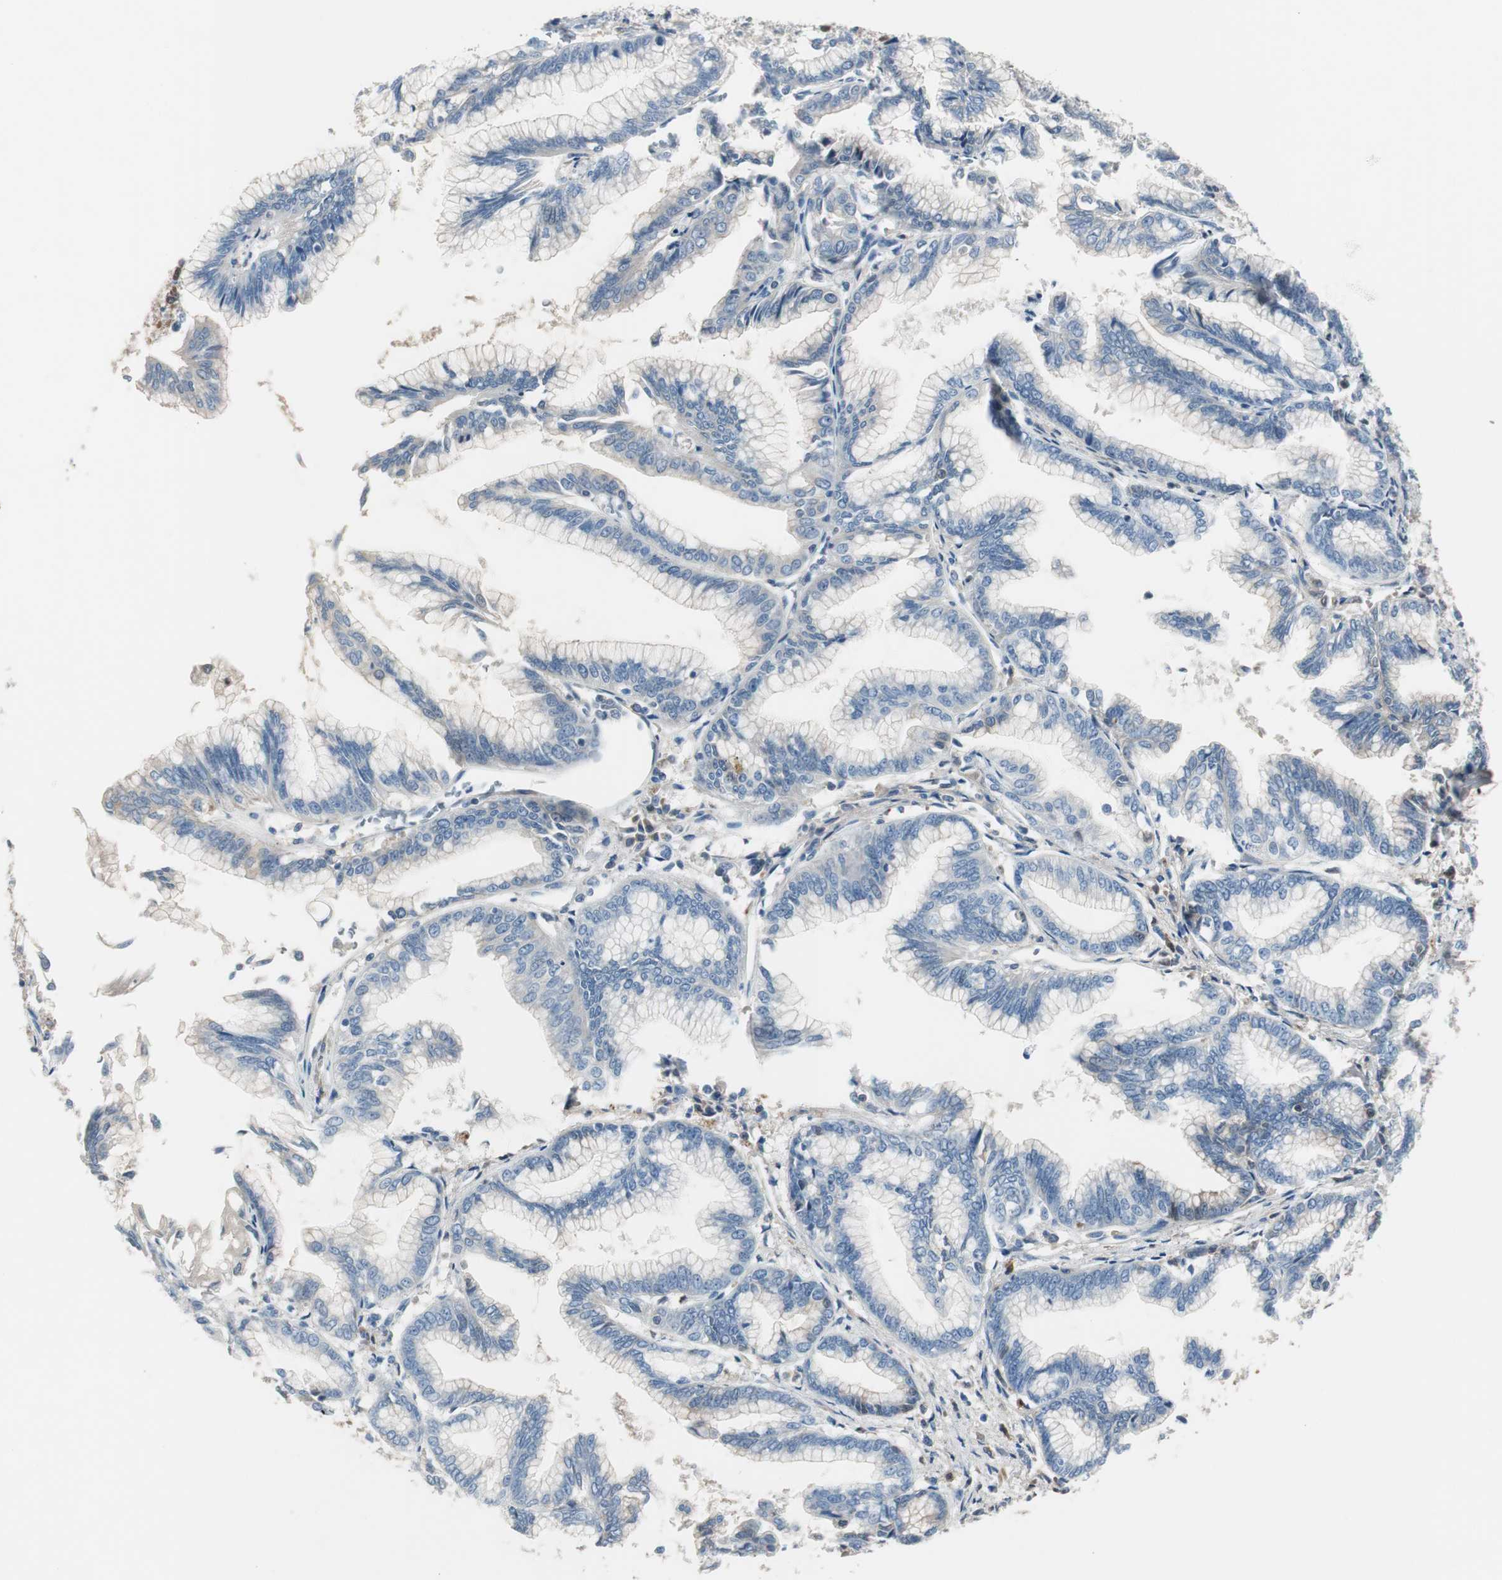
{"staining": {"intensity": "weak", "quantity": "<25%", "location": "cytoplasmic/membranous"}, "tissue": "pancreatic cancer", "cell_type": "Tumor cells", "image_type": "cancer", "snomed": [{"axis": "morphology", "description": "Adenocarcinoma, NOS"}, {"axis": "topography", "description": "Pancreas"}], "caption": "This micrograph is of pancreatic cancer (adenocarcinoma) stained with immunohistochemistry to label a protein in brown with the nuclei are counter-stained blue. There is no positivity in tumor cells.", "gene": "SERPINF1", "patient": {"sex": "female", "age": 64}}